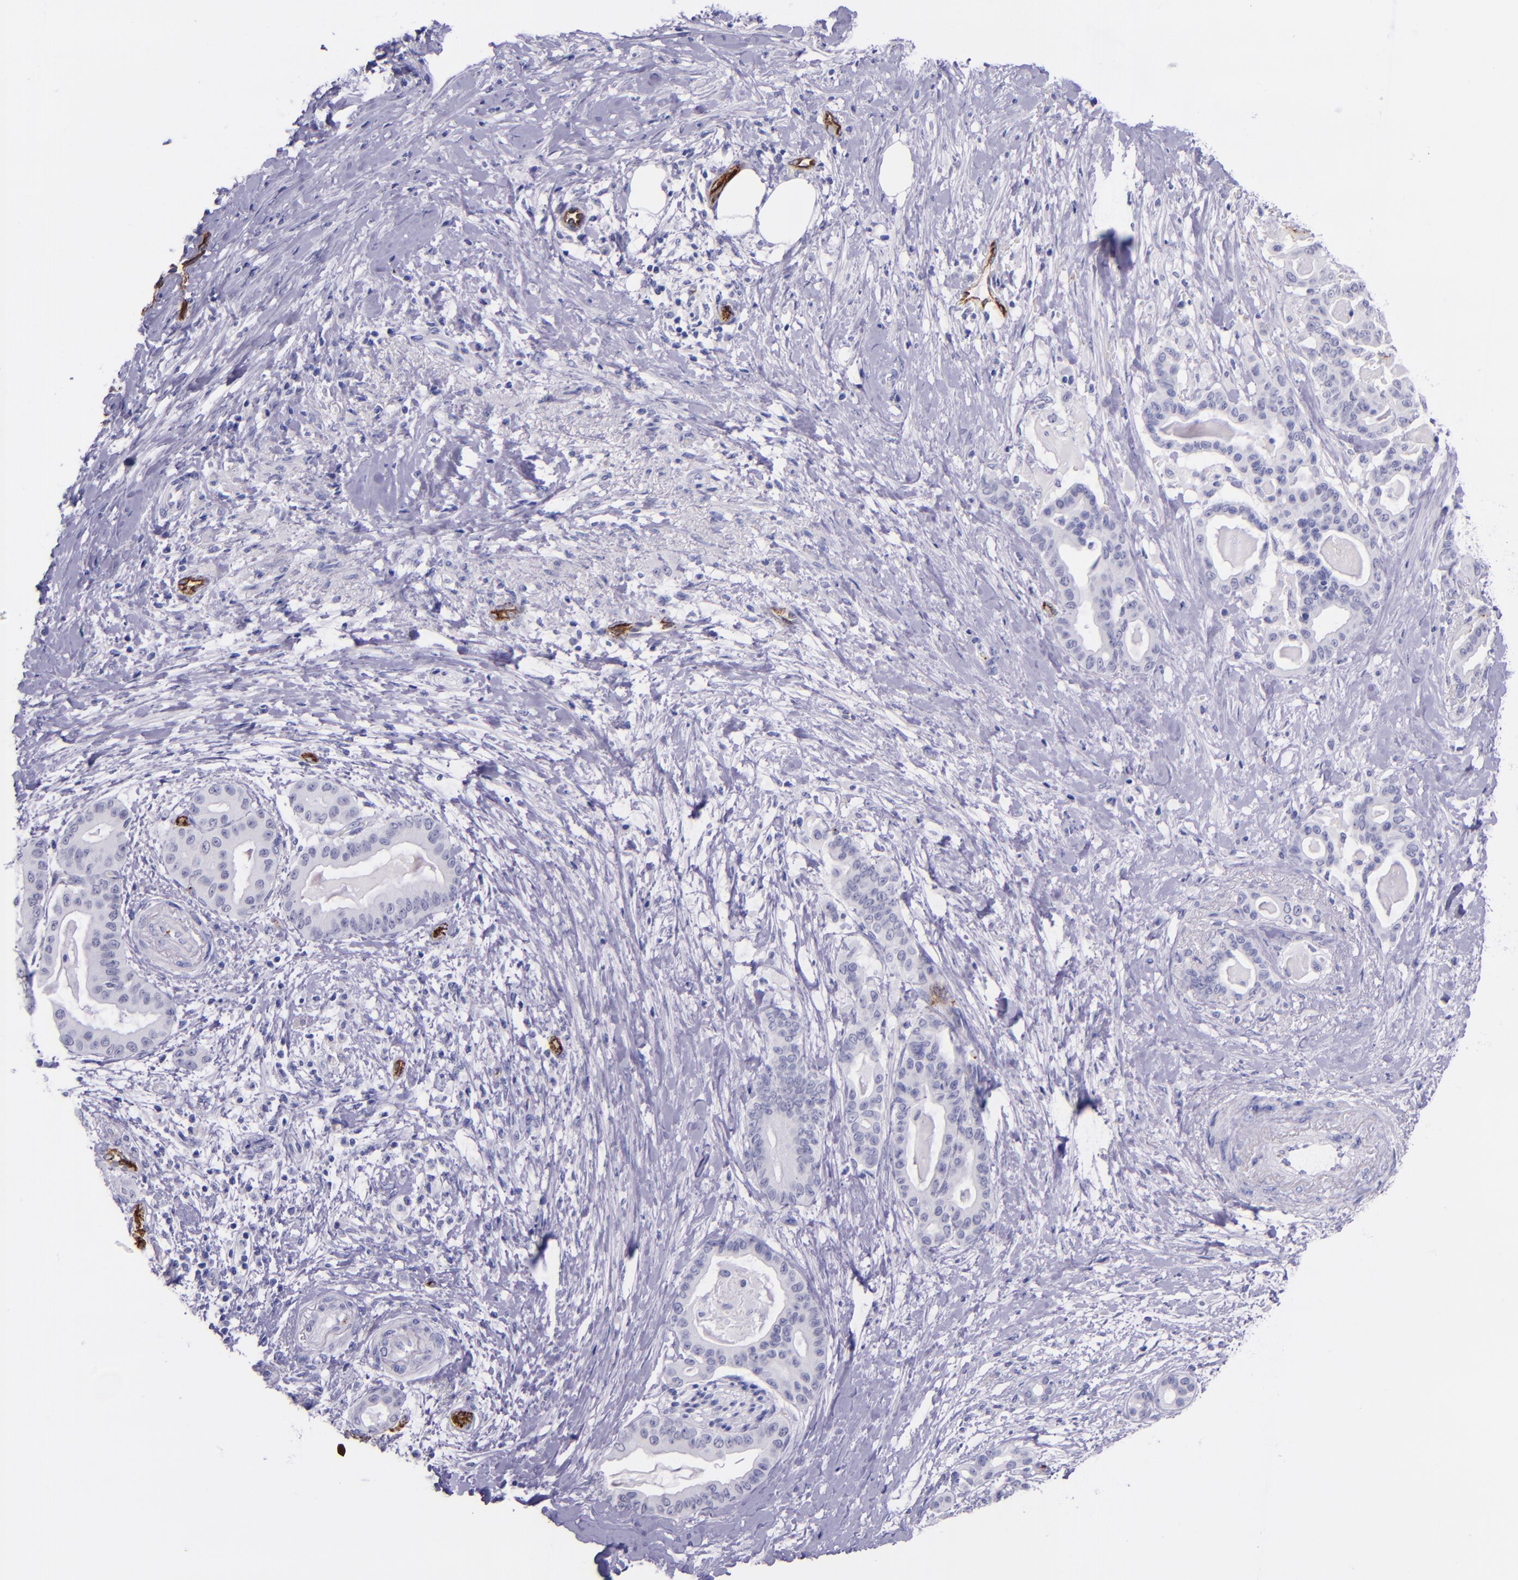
{"staining": {"intensity": "negative", "quantity": "none", "location": "none"}, "tissue": "pancreatic cancer", "cell_type": "Tumor cells", "image_type": "cancer", "snomed": [{"axis": "morphology", "description": "Adenocarcinoma, NOS"}, {"axis": "topography", "description": "Pancreas"}], "caption": "The image reveals no staining of tumor cells in pancreatic cancer (adenocarcinoma).", "gene": "SELE", "patient": {"sex": "male", "age": 63}}